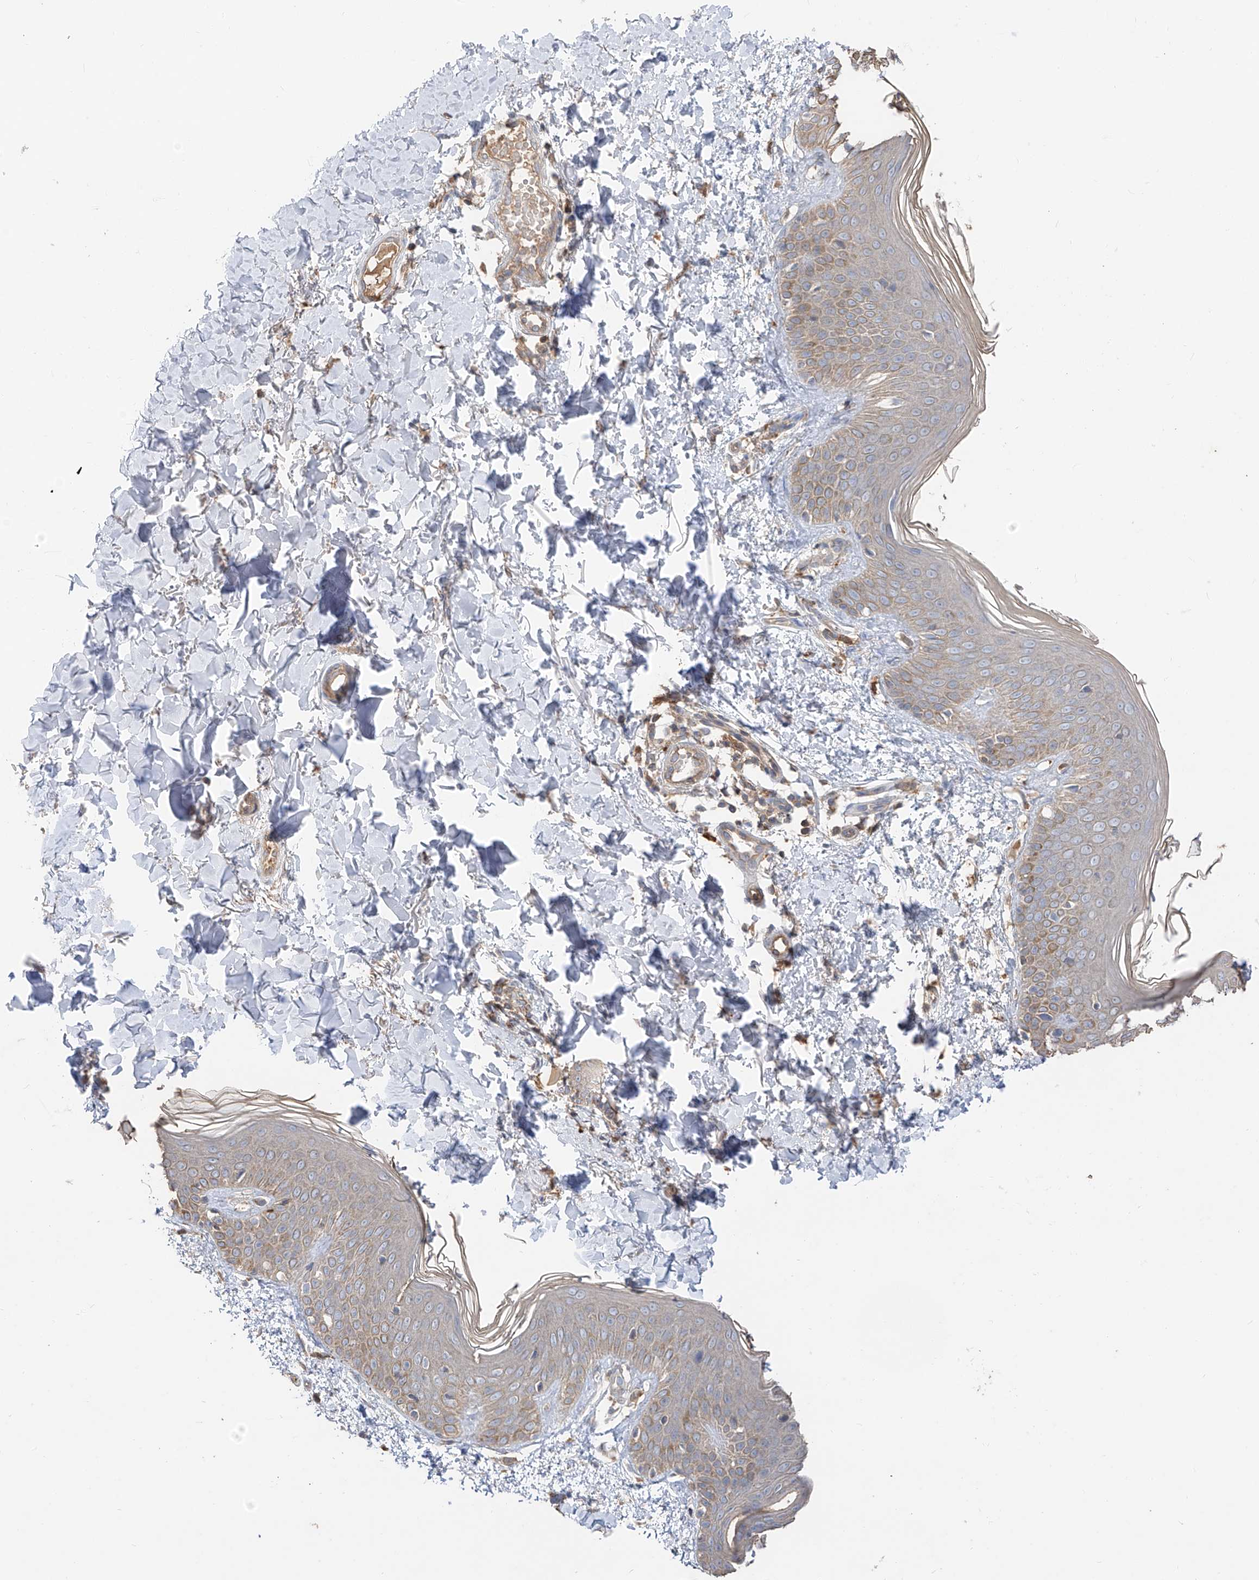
{"staining": {"intensity": "weak", "quantity": ">75%", "location": "cytoplasmic/membranous"}, "tissue": "skin", "cell_type": "Fibroblasts", "image_type": "normal", "snomed": [{"axis": "morphology", "description": "Normal tissue, NOS"}, {"axis": "topography", "description": "Skin"}], "caption": "An immunohistochemistry photomicrograph of normal tissue is shown. Protein staining in brown shows weak cytoplasmic/membranous positivity in skin within fibroblasts. (brown staining indicates protein expression, while blue staining denotes nuclei).", "gene": "EDN1", "patient": {"sex": "male", "age": 37}}